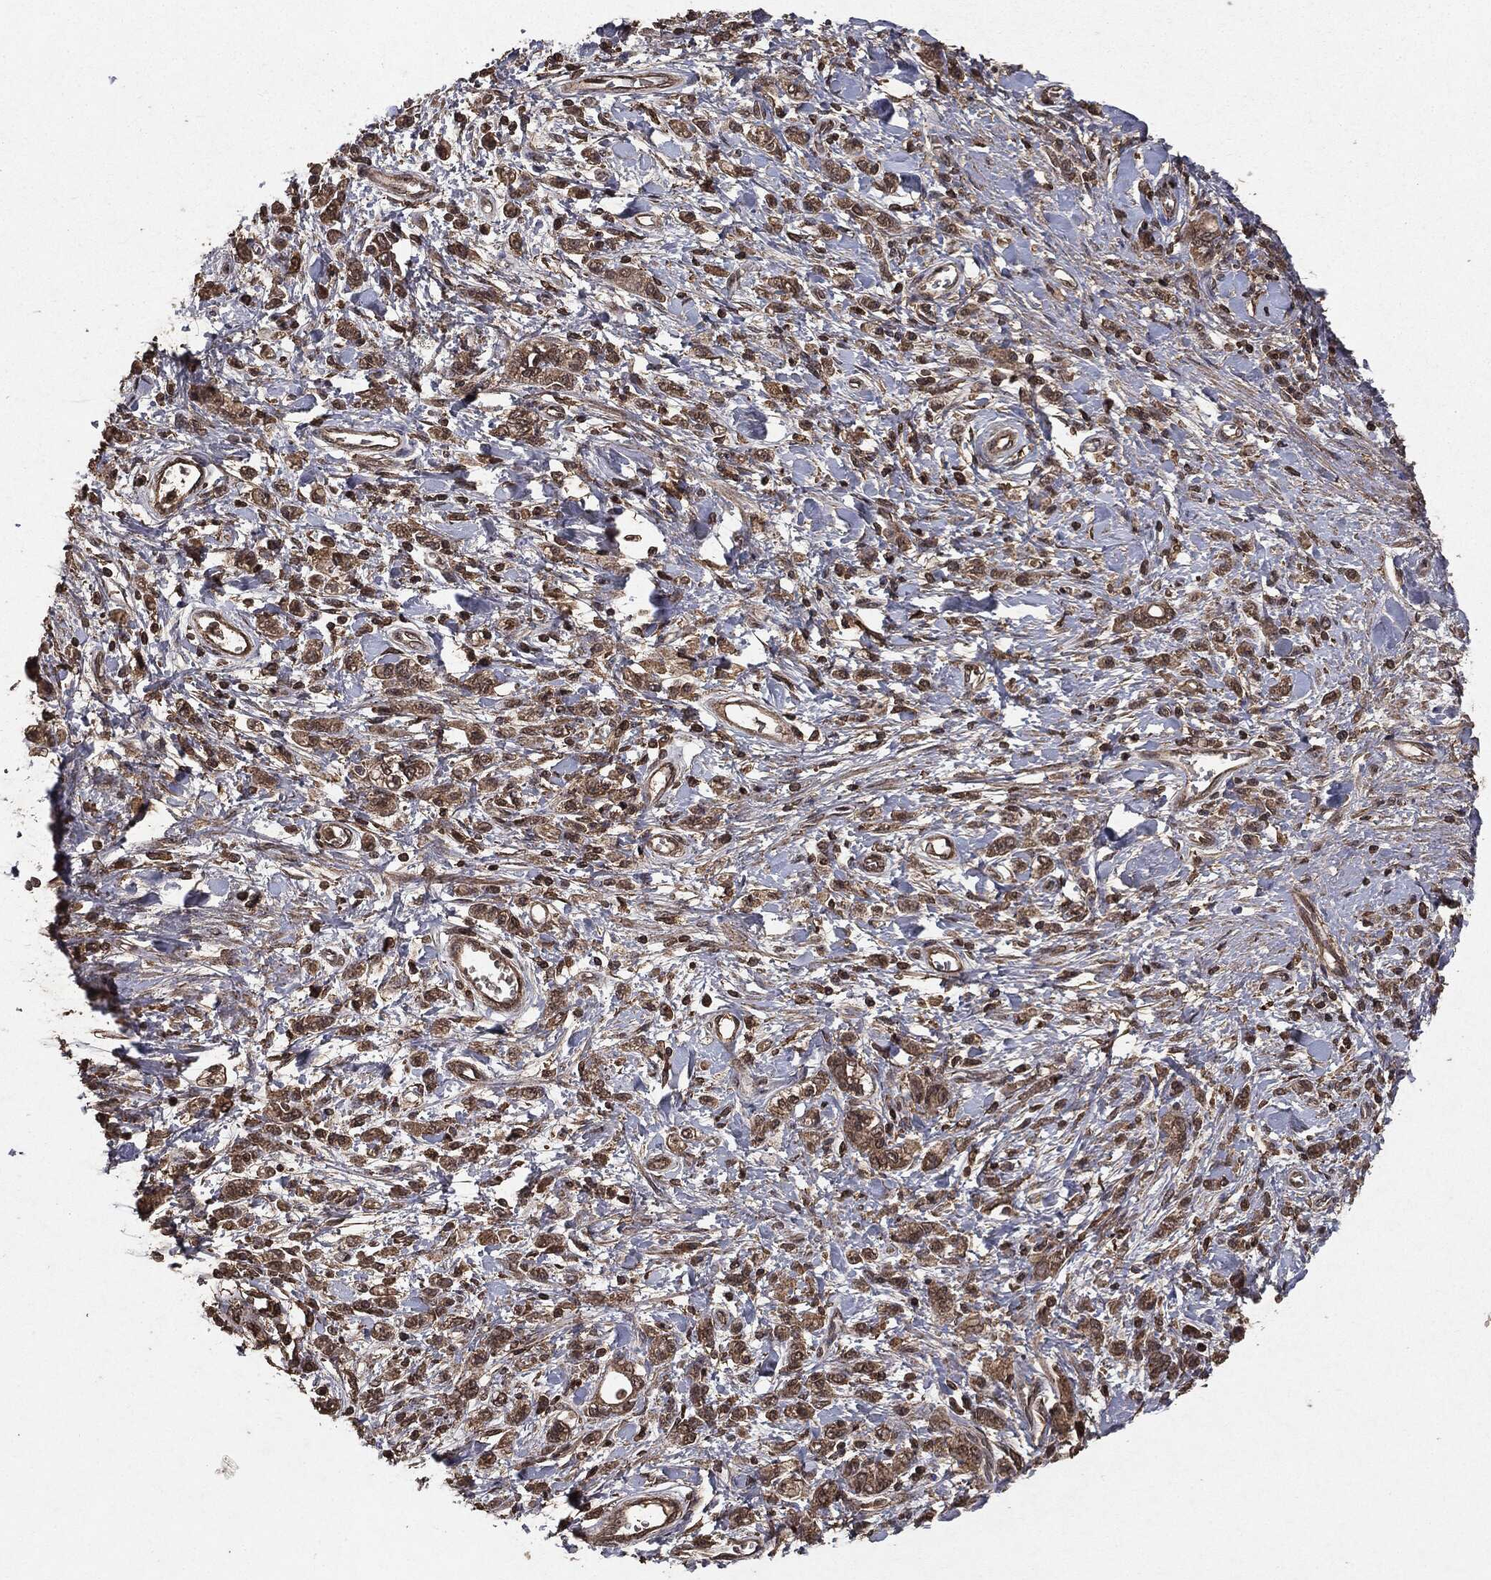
{"staining": {"intensity": "moderate", "quantity": ">75%", "location": "cytoplasmic/membranous"}, "tissue": "stomach cancer", "cell_type": "Tumor cells", "image_type": "cancer", "snomed": [{"axis": "morphology", "description": "Adenocarcinoma, NOS"}, {"axis": "topography", "description": "Stomach"}], "caption": "Moderate cytoplasmic/membranous positivity for a protein is present in about >75% of tumor cells of stomach cancer using IHC.", "gene": "NME1", "patient": {"sex": "male", "age": 77}}